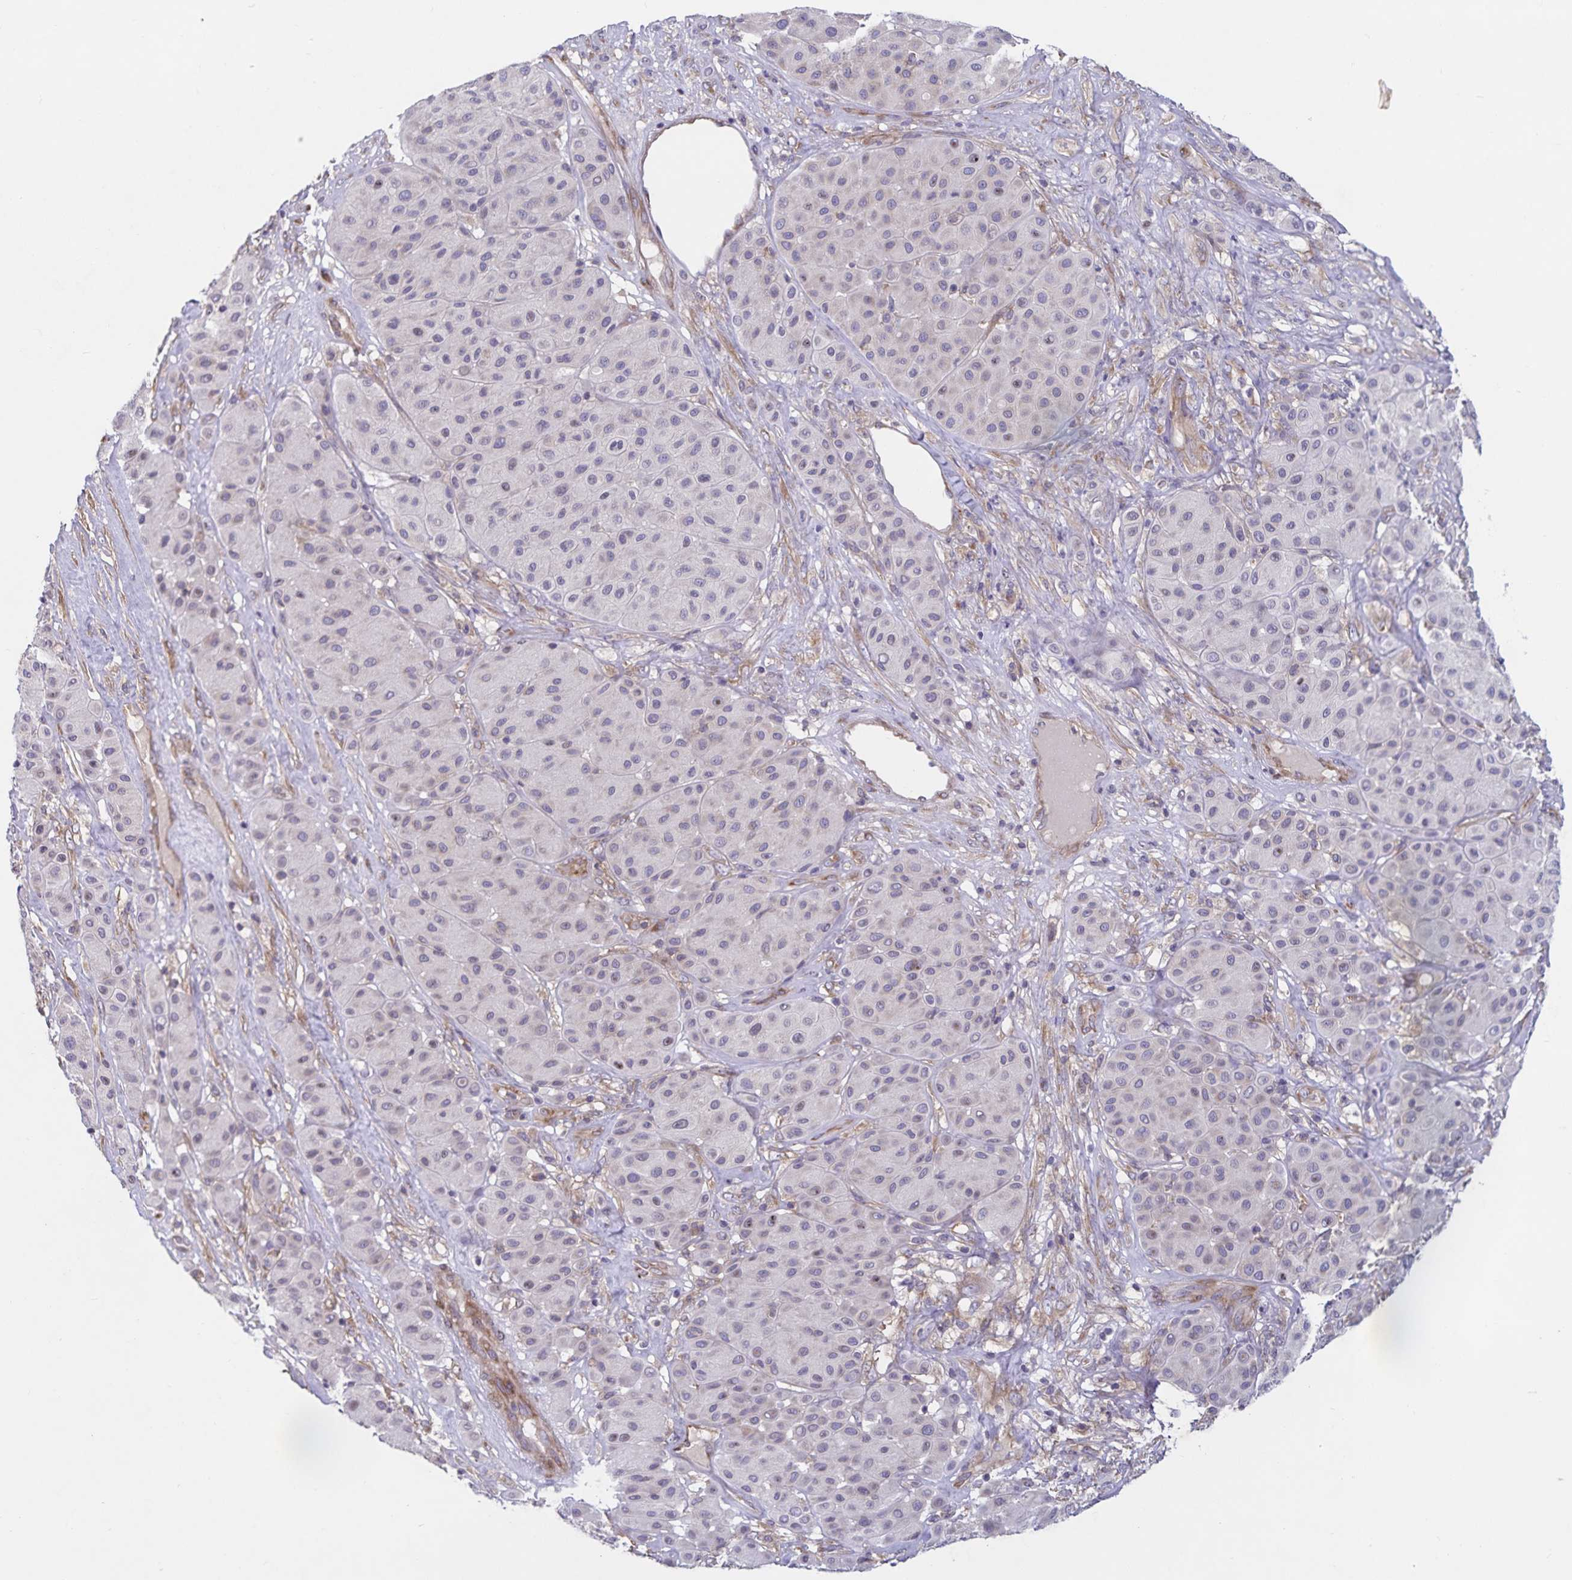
{"staining": {"intensity": "negative", "quantity": "none", "location": "none"}, "tissue": "melanoma", "cell_type": "Tumor cells", "image_type": "cancer", "snomed": [{"axis": "morphology", "description": "Malignant melanoma, Metastatic site"}, {"axis": "topography", "description": "Smooth muscle"}], "caption": "Tumor cells show no significant protein positivity in melanoma. (Stains: DAB immunohistochemistry (IHC) with hematoxylin counter stain, Microscopy: brightfield microscopy at high magnification).", "gene": "FAM120A", "patient": {"sex": "male", "age": 41}}